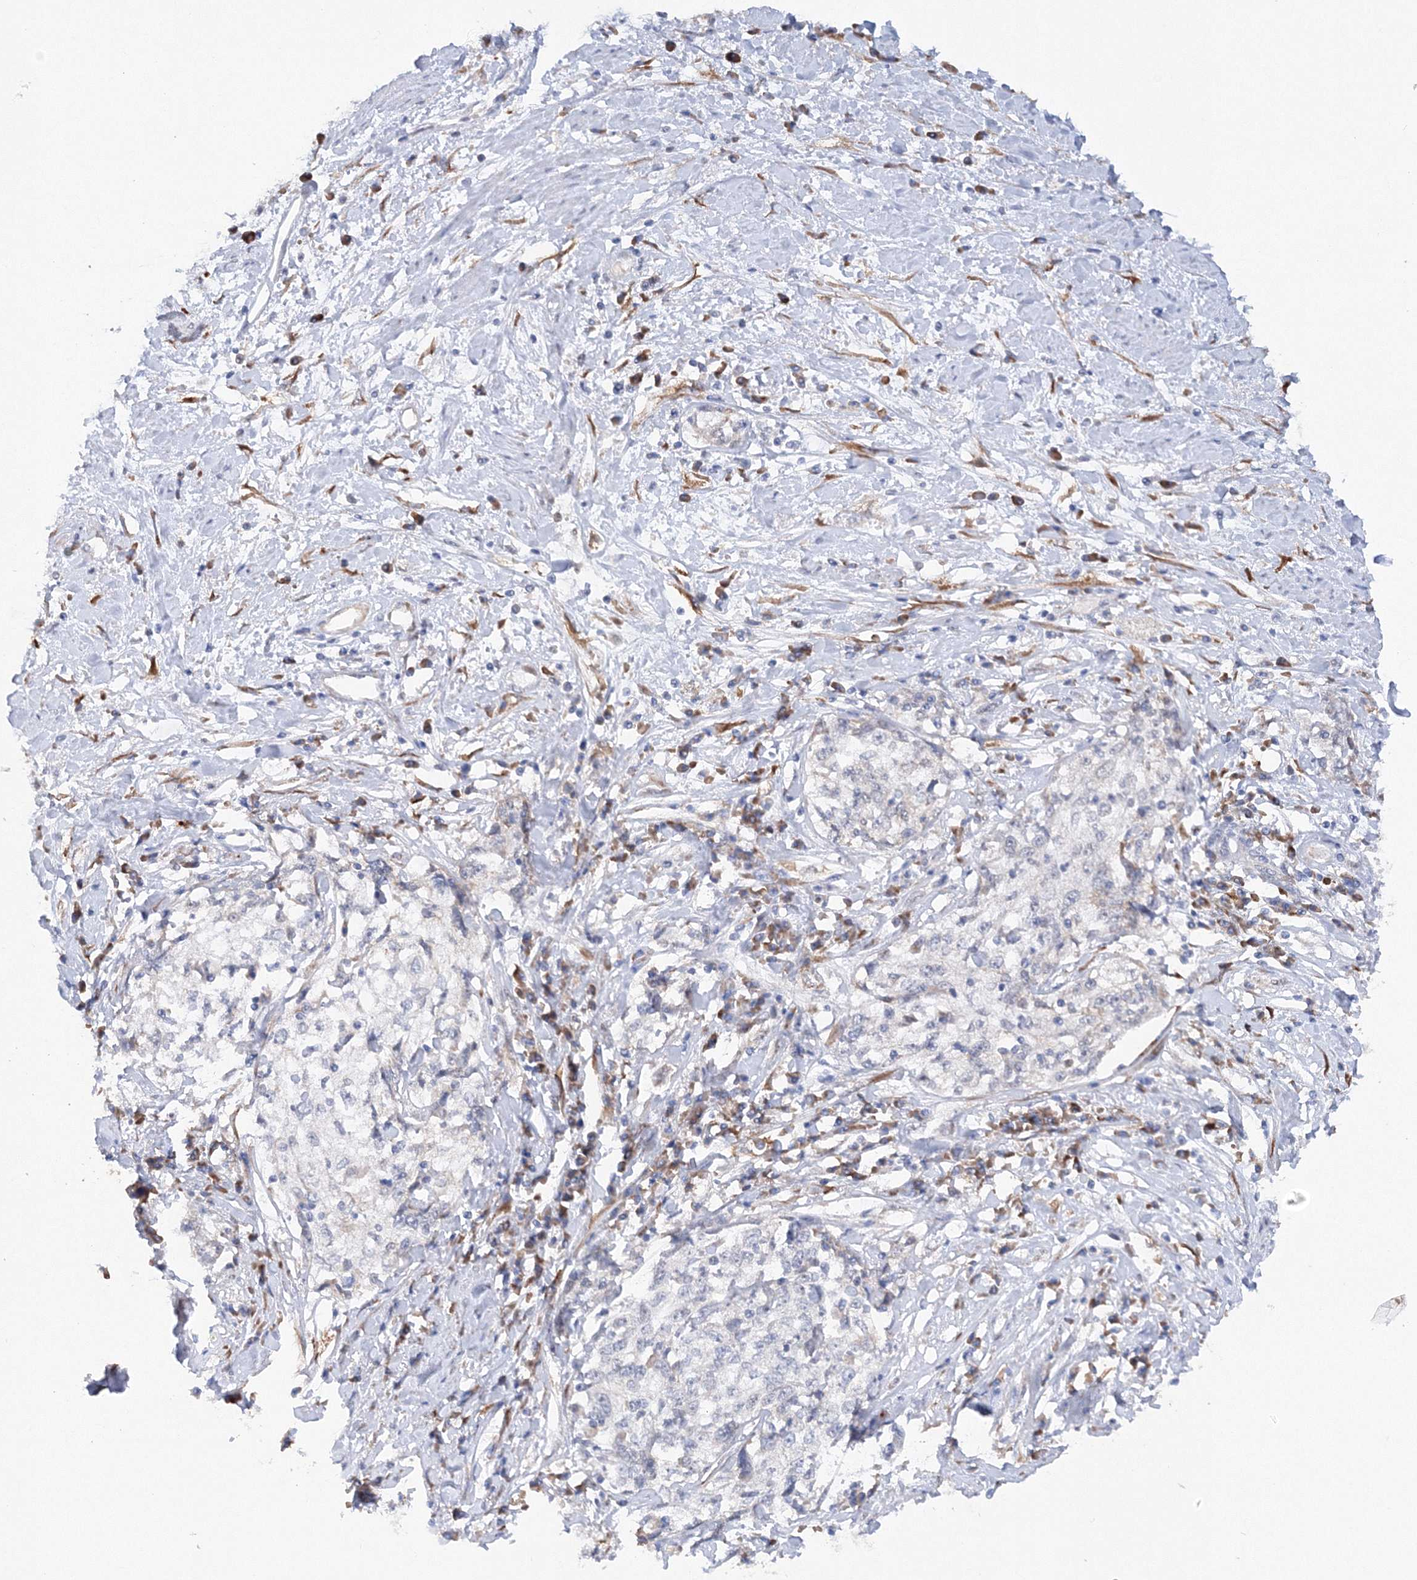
{"staining": {"intensity": "negative", "quantity": "none", "location": "none"}, "tissue": "cervical cancer", "cell_type": "Tumor cells", "image_type": "cancer", "snomed": [{"axis": "morphology", "description": "Squamous cell carcinoma, NOS"}, {"axis": "topography", "description": "Cervix"}], "caption": "Histopathology image shows no significant protein expression in tumor cells of squamous cell carcinoma (cervical).", "gene": "DIS3L2", "patient": {"sex": "female", "age": 57}}